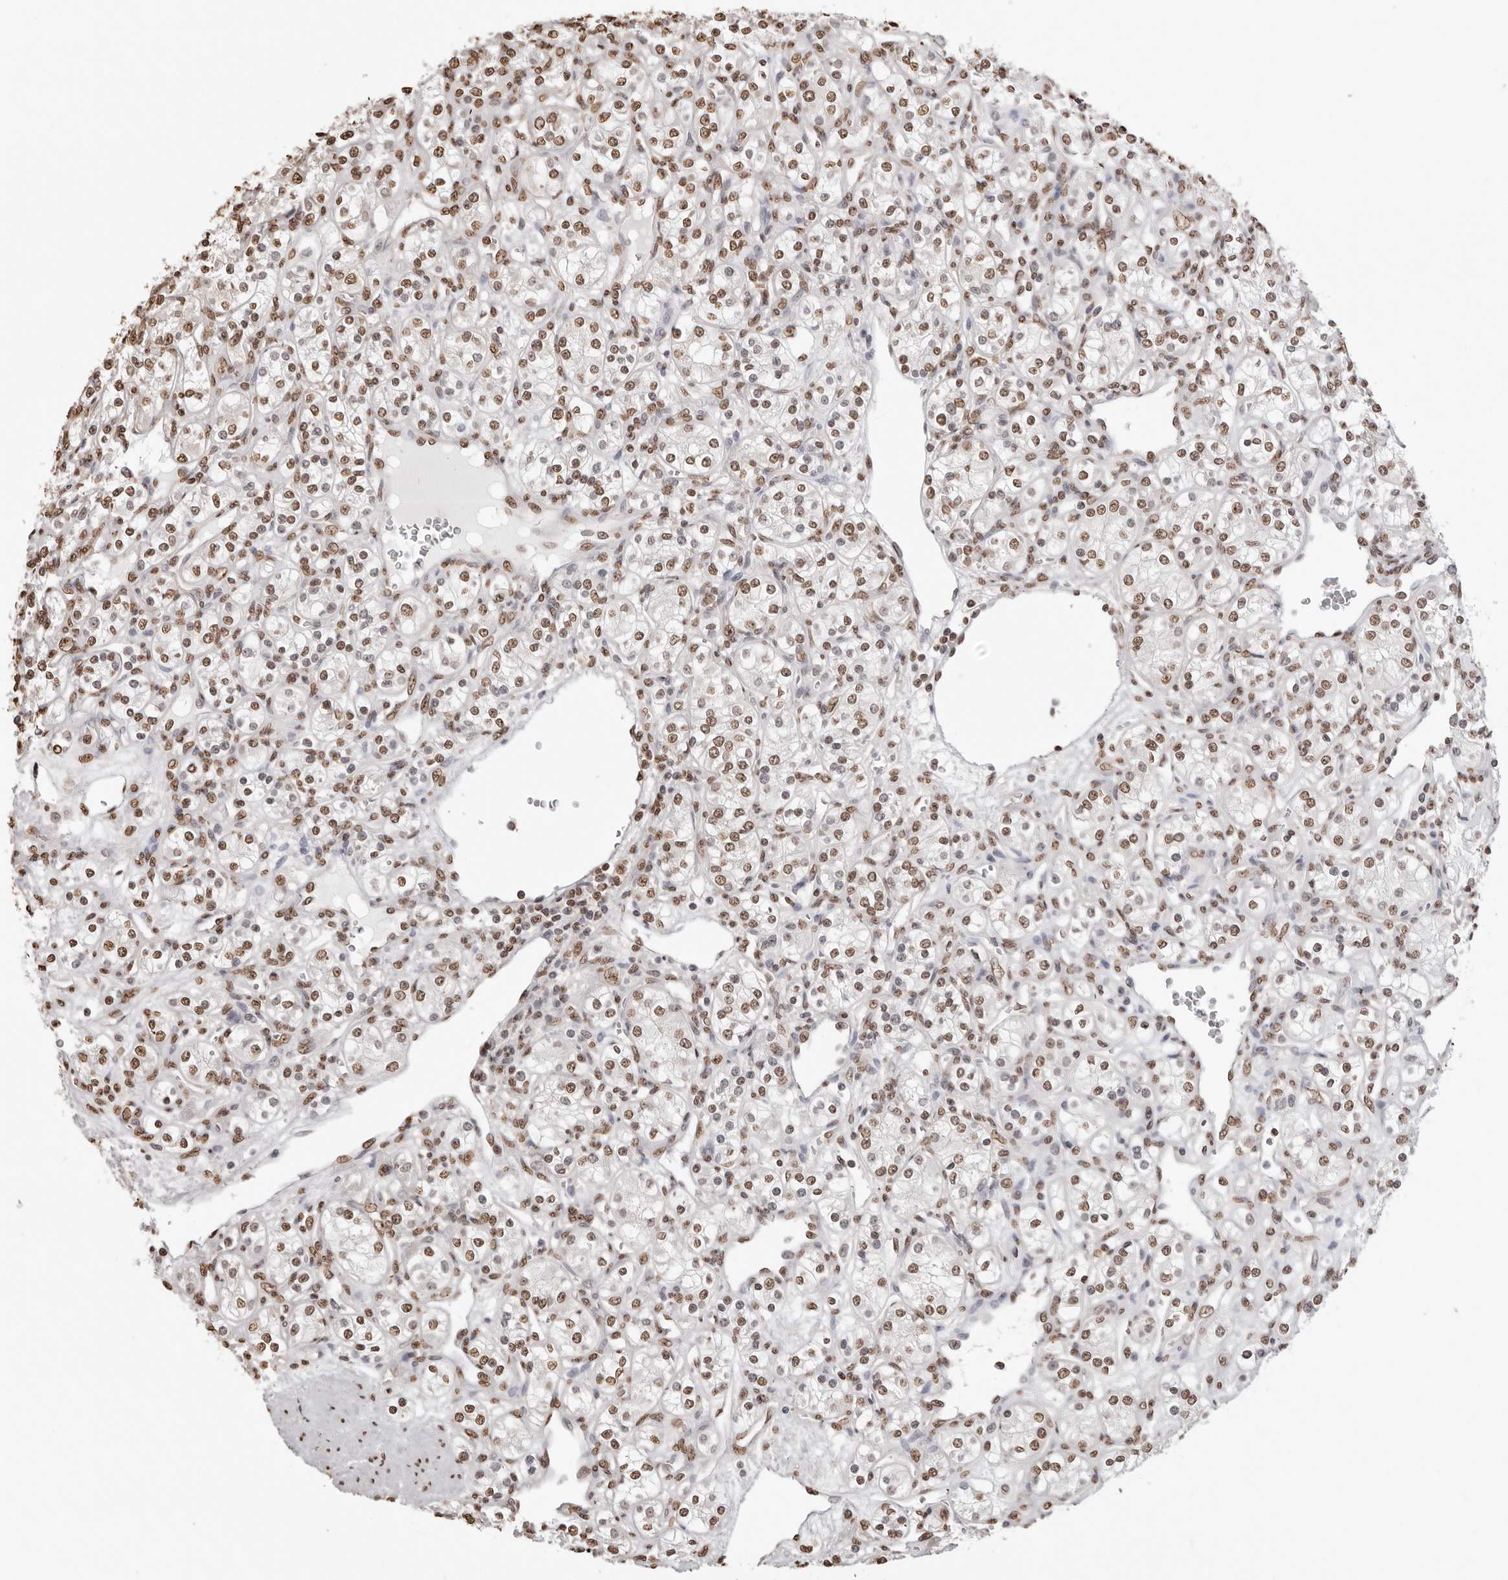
{"staining": {"intensity": "moderate", "quantity": ">75%", "location": "nuclear"}, "tissue": "renal cancer", "cell_type": "Tumor cells", "image_type": "cancer", "snomed": [{"axis": "morphology", "description": "Adenocarcinoma, NOS"}, {"axis": "topography", "description": "Kidney"}], "caption": "Protein expression analysis of adenocarcinoma (renal) shows moderate nuclear positivity in approximately >75% of tumor cells.", "gene": "OLIG3", "patient": {"sex": "male", "age": 77}}